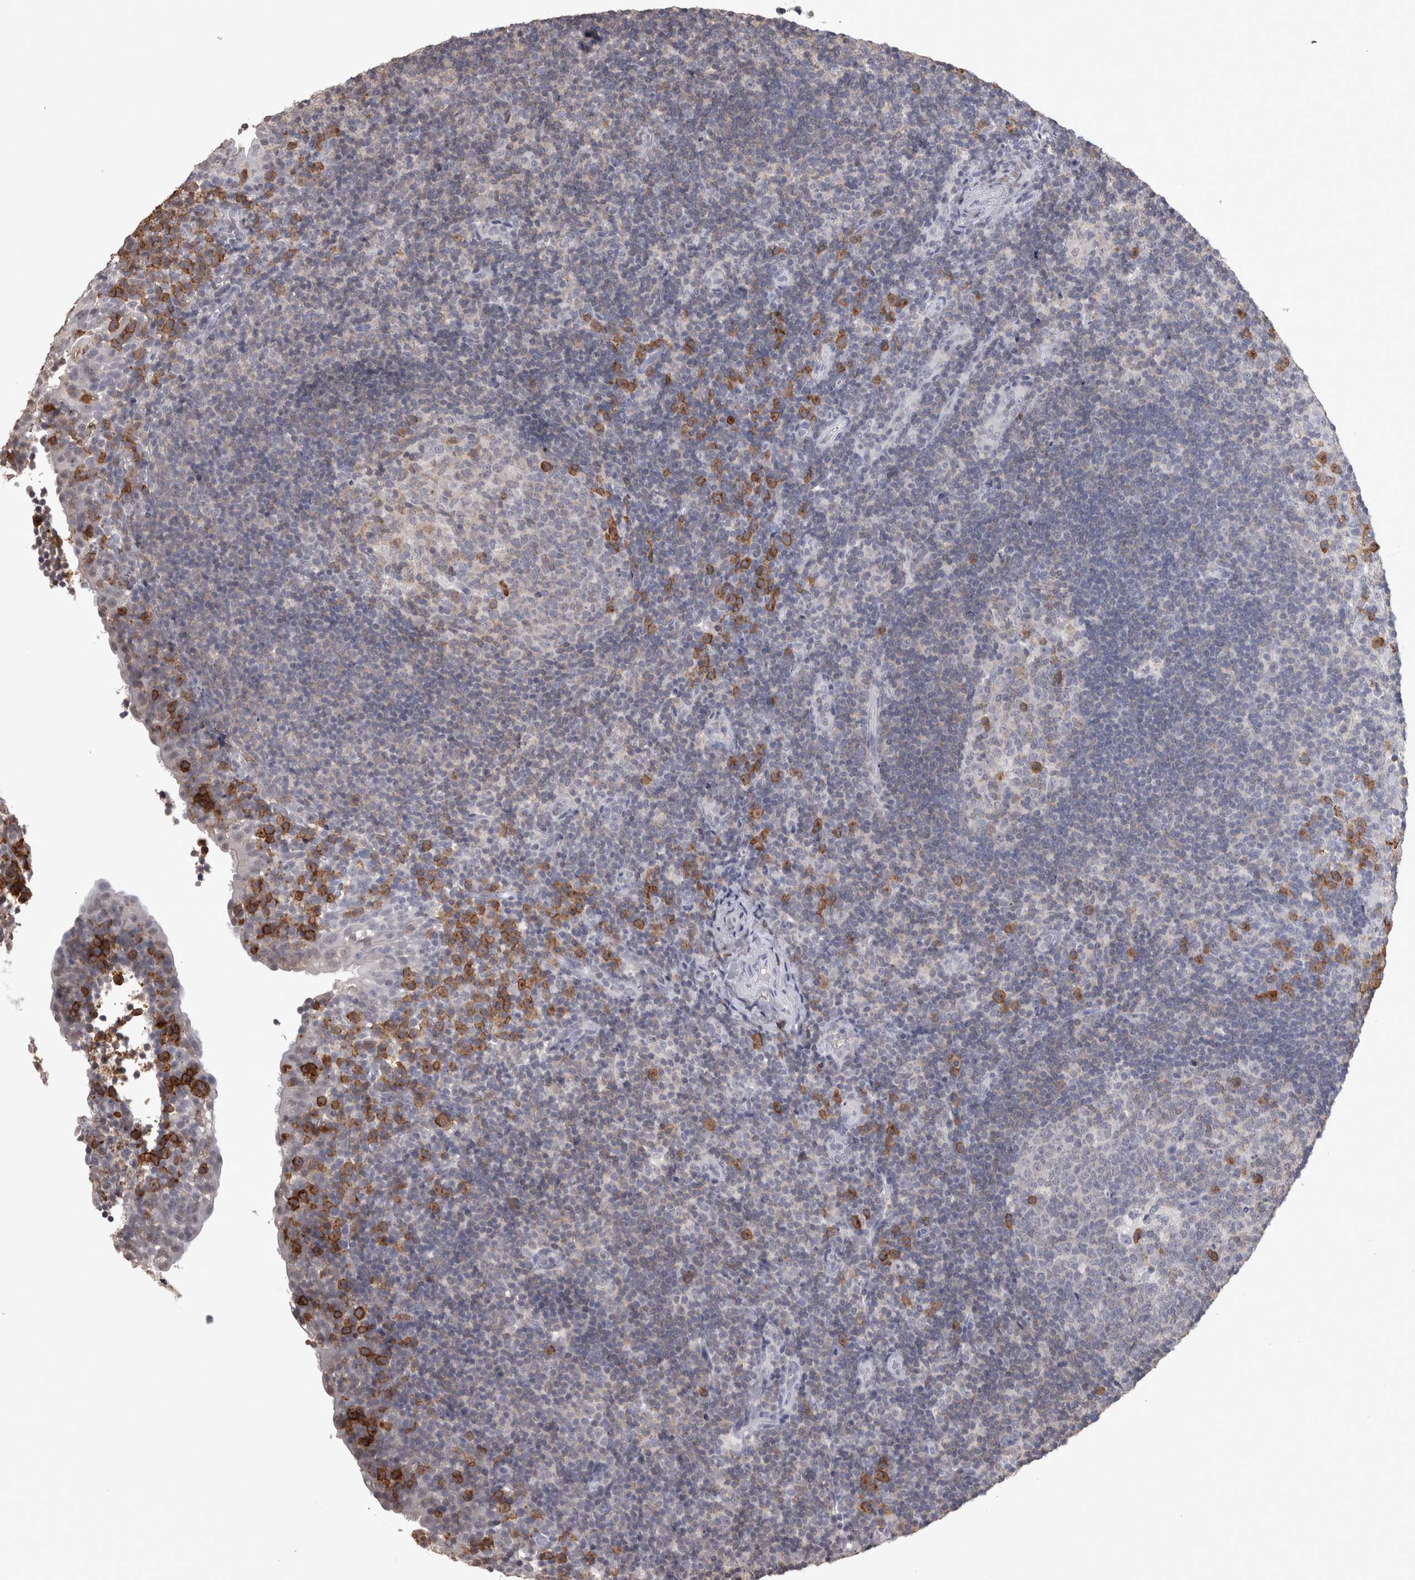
{"staining": {"intensity": "negative", "quantity": "none", "location": "none"}, "tissue": "tonsil", "cell_type": "Germinal center cells", "image_type": "normal", "snomed": [{"axis": "morphology", "description": "Normal tissue, NOS"}, {"axis": "topography", "description": "Tonsil"}], "caption": "A histopathology image of tonsil stained for a protein exhibits no brown staining in germinal center cells.", "gene": "LAX1", "patient": {"sex": "female", "age": 40}}